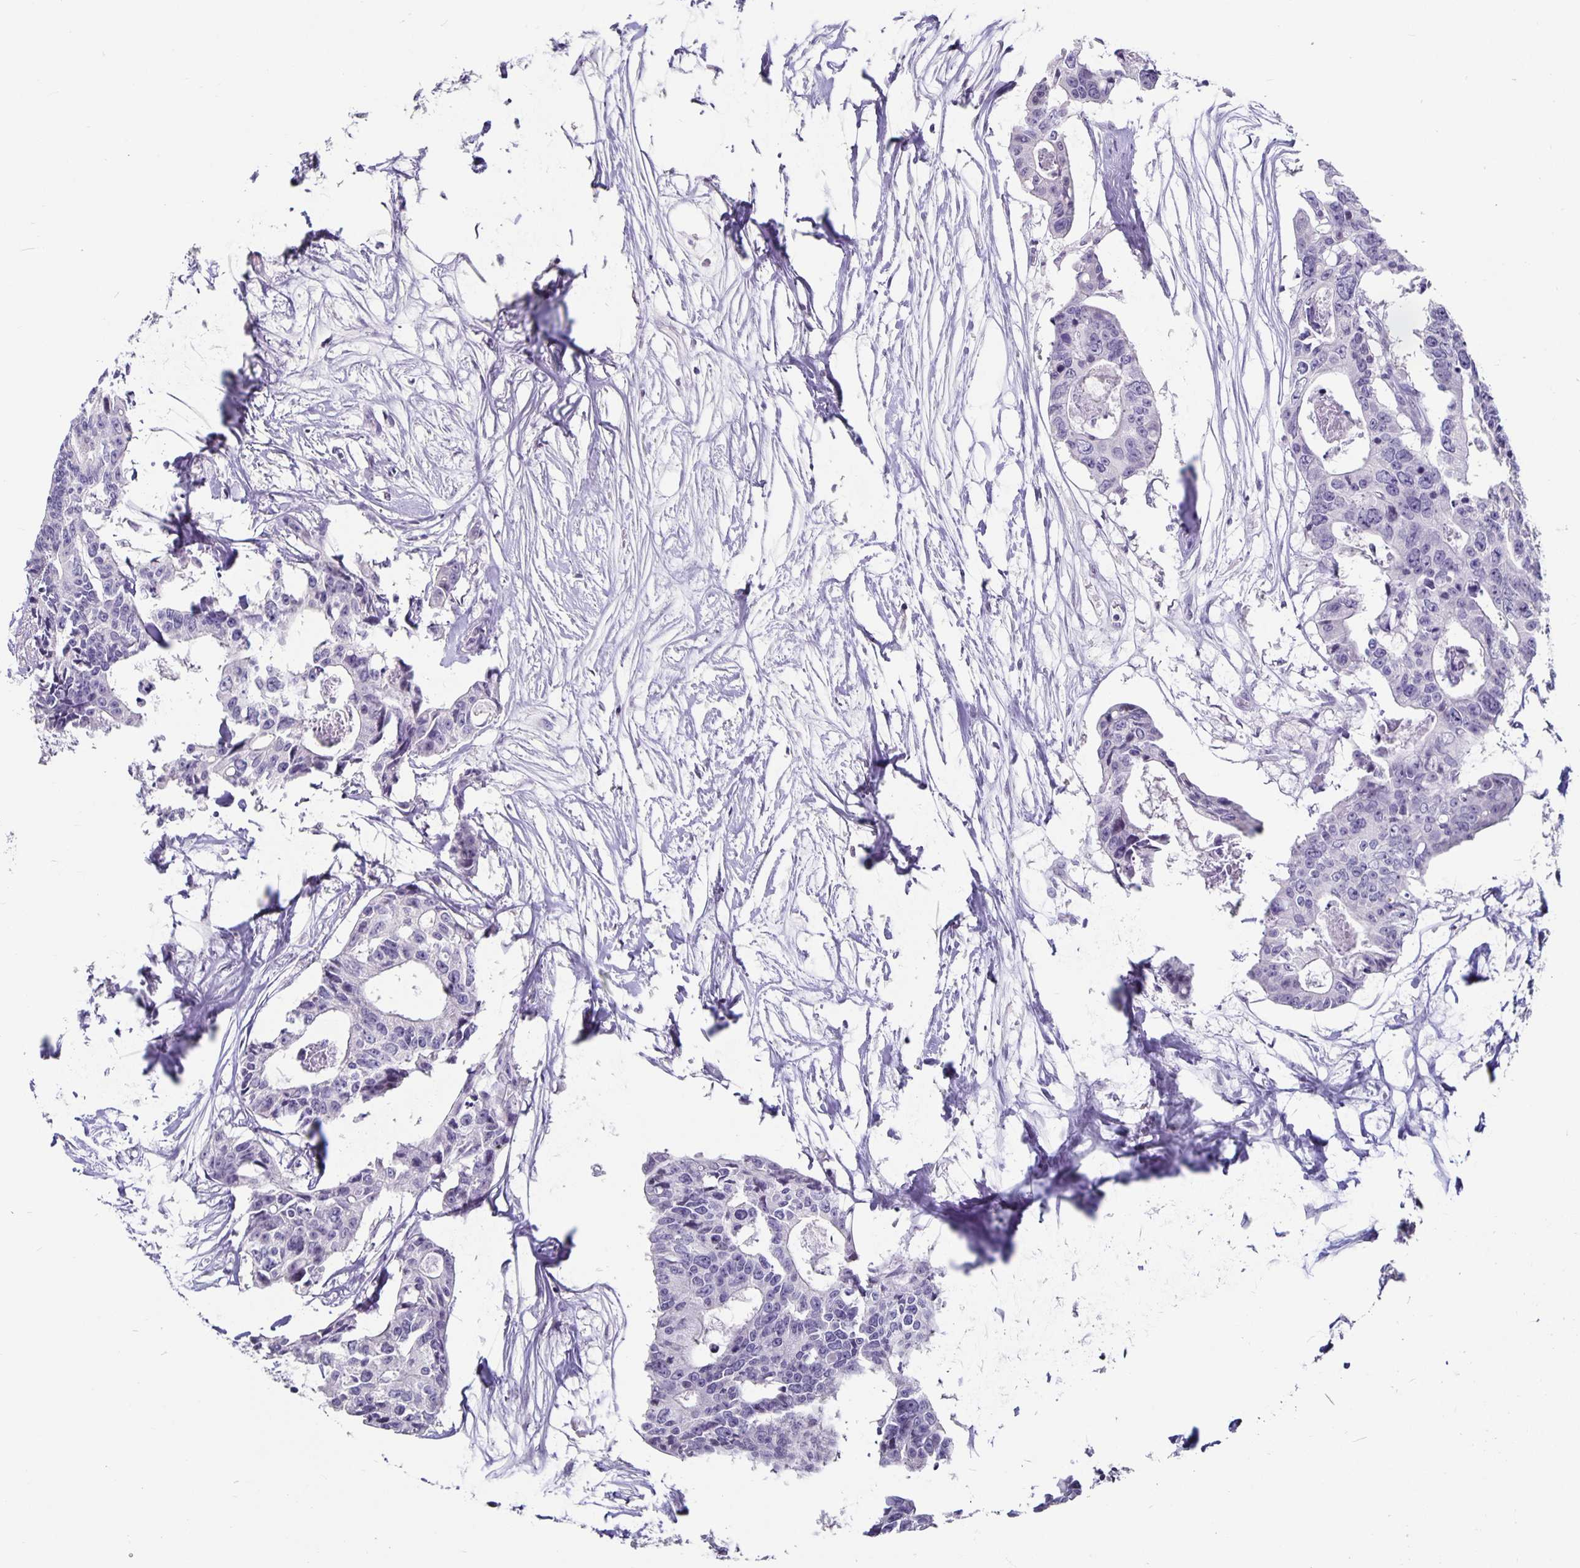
{"staining": {"intensity": "negative", "quantity": "none", "location": "none"}, "tissue": "colorectal cancer", "cell_type": "Tumor cells", "image_type": "cancer", "snomed": [{"axis": "morphology", "description": "Adenocarcinoma, NOS"}, {"axis": "topography", "description": "Rectum"}], "caption": "High power microscopy micrograph of an immunohistochemistry histopathology image of colorectal adenocarcinoma, revealing no significant expression in tumor cells.", "gene": "OLIG2", "patient": {"sex": "male", "age": 57}}